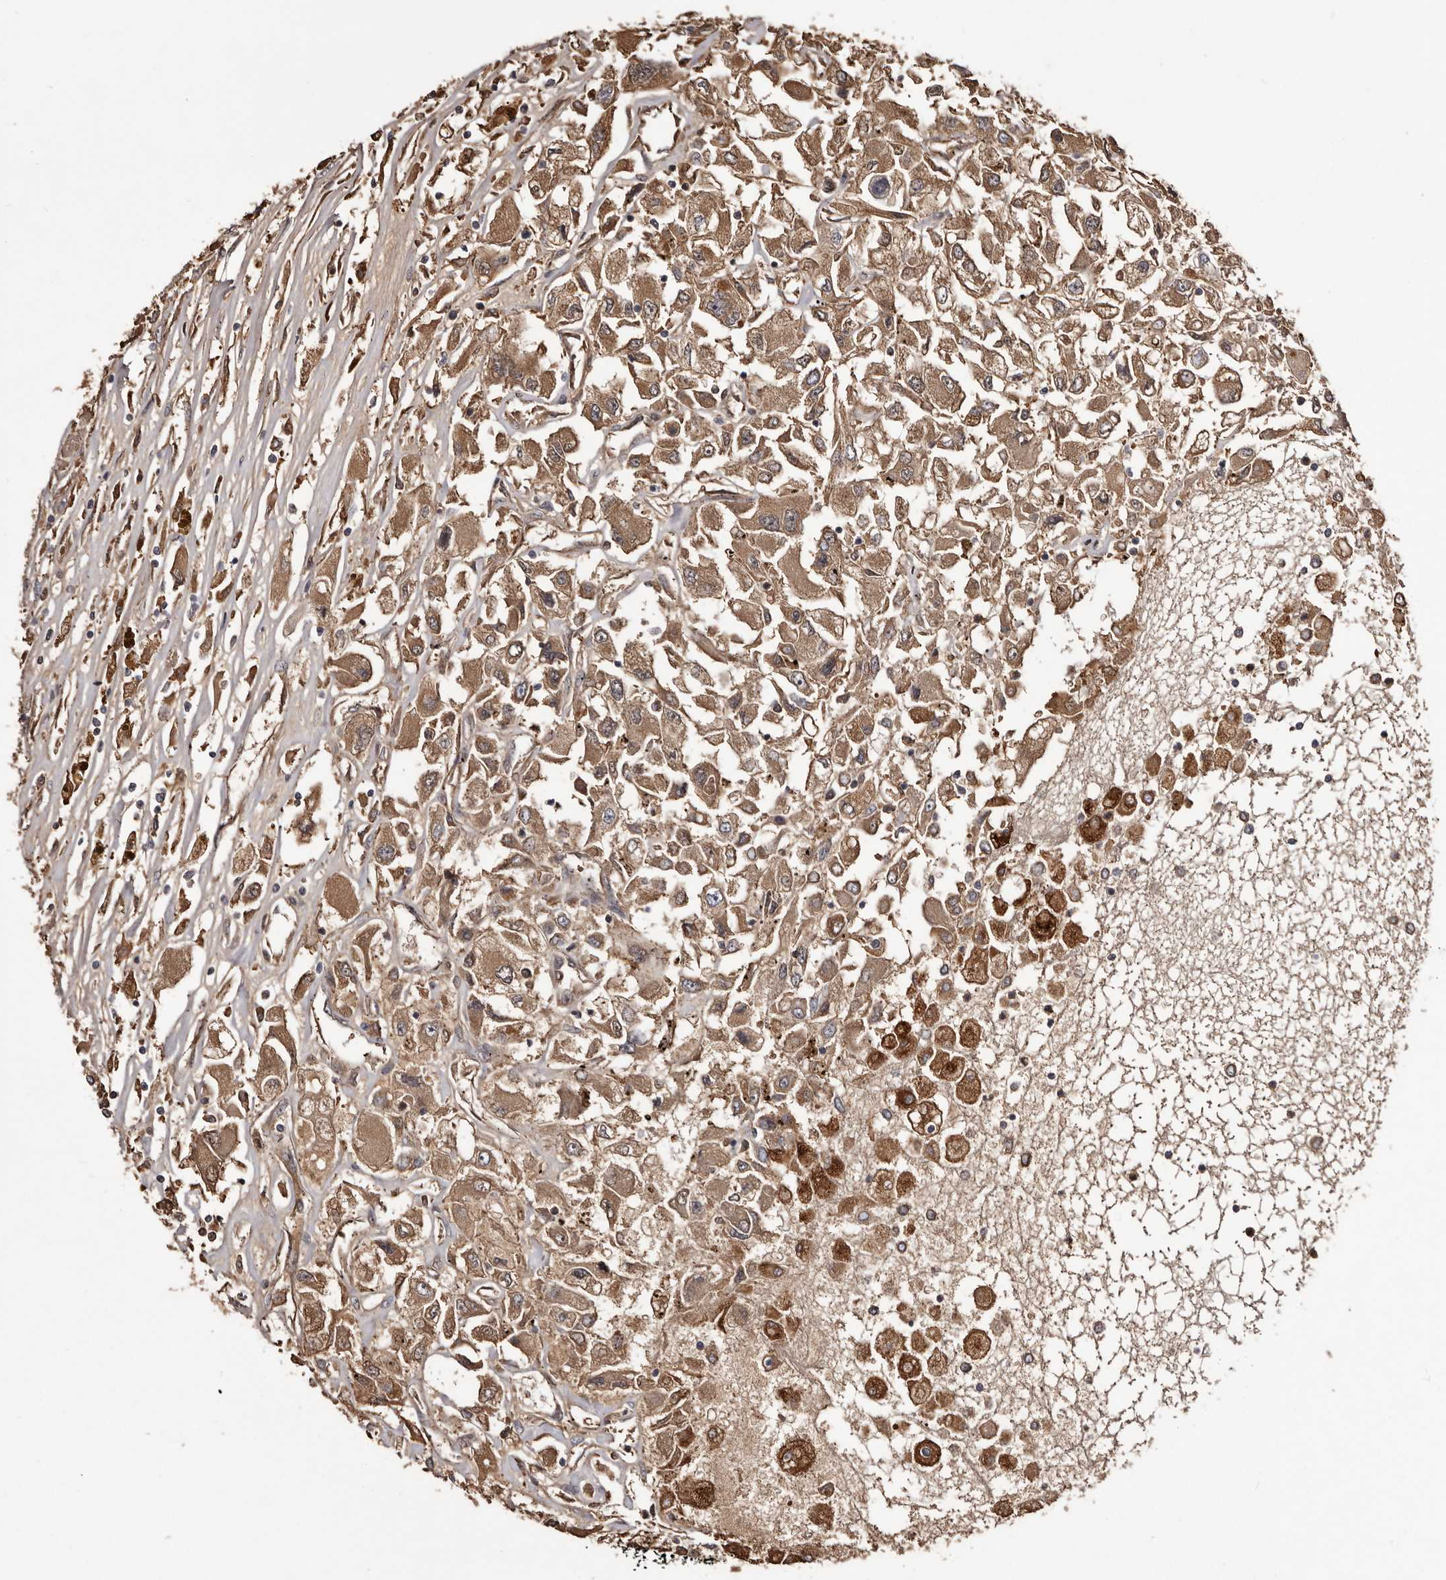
{"staining": {"intensity": "moderate", "quantity": ">75%", "location": "cytoplasmic/membranous"}, "tissue": "renal cancer", "cell_type": "Tumor cells", "image_type": "cancer", "snomed": [{"axis": "morphology", "description": "Adenocarcinoma, NOS"}, {"axis": "topography", "description": "Kidney"}], "caption": "A brown stain labels moderate cytoplasmic/membranous positivity of a protein in adenocarcinoma (renal) tumor cells. Nuclei are stained in blue.", "gene": "CYP1B1", "patient": {"sex": "female", "age": 52}}